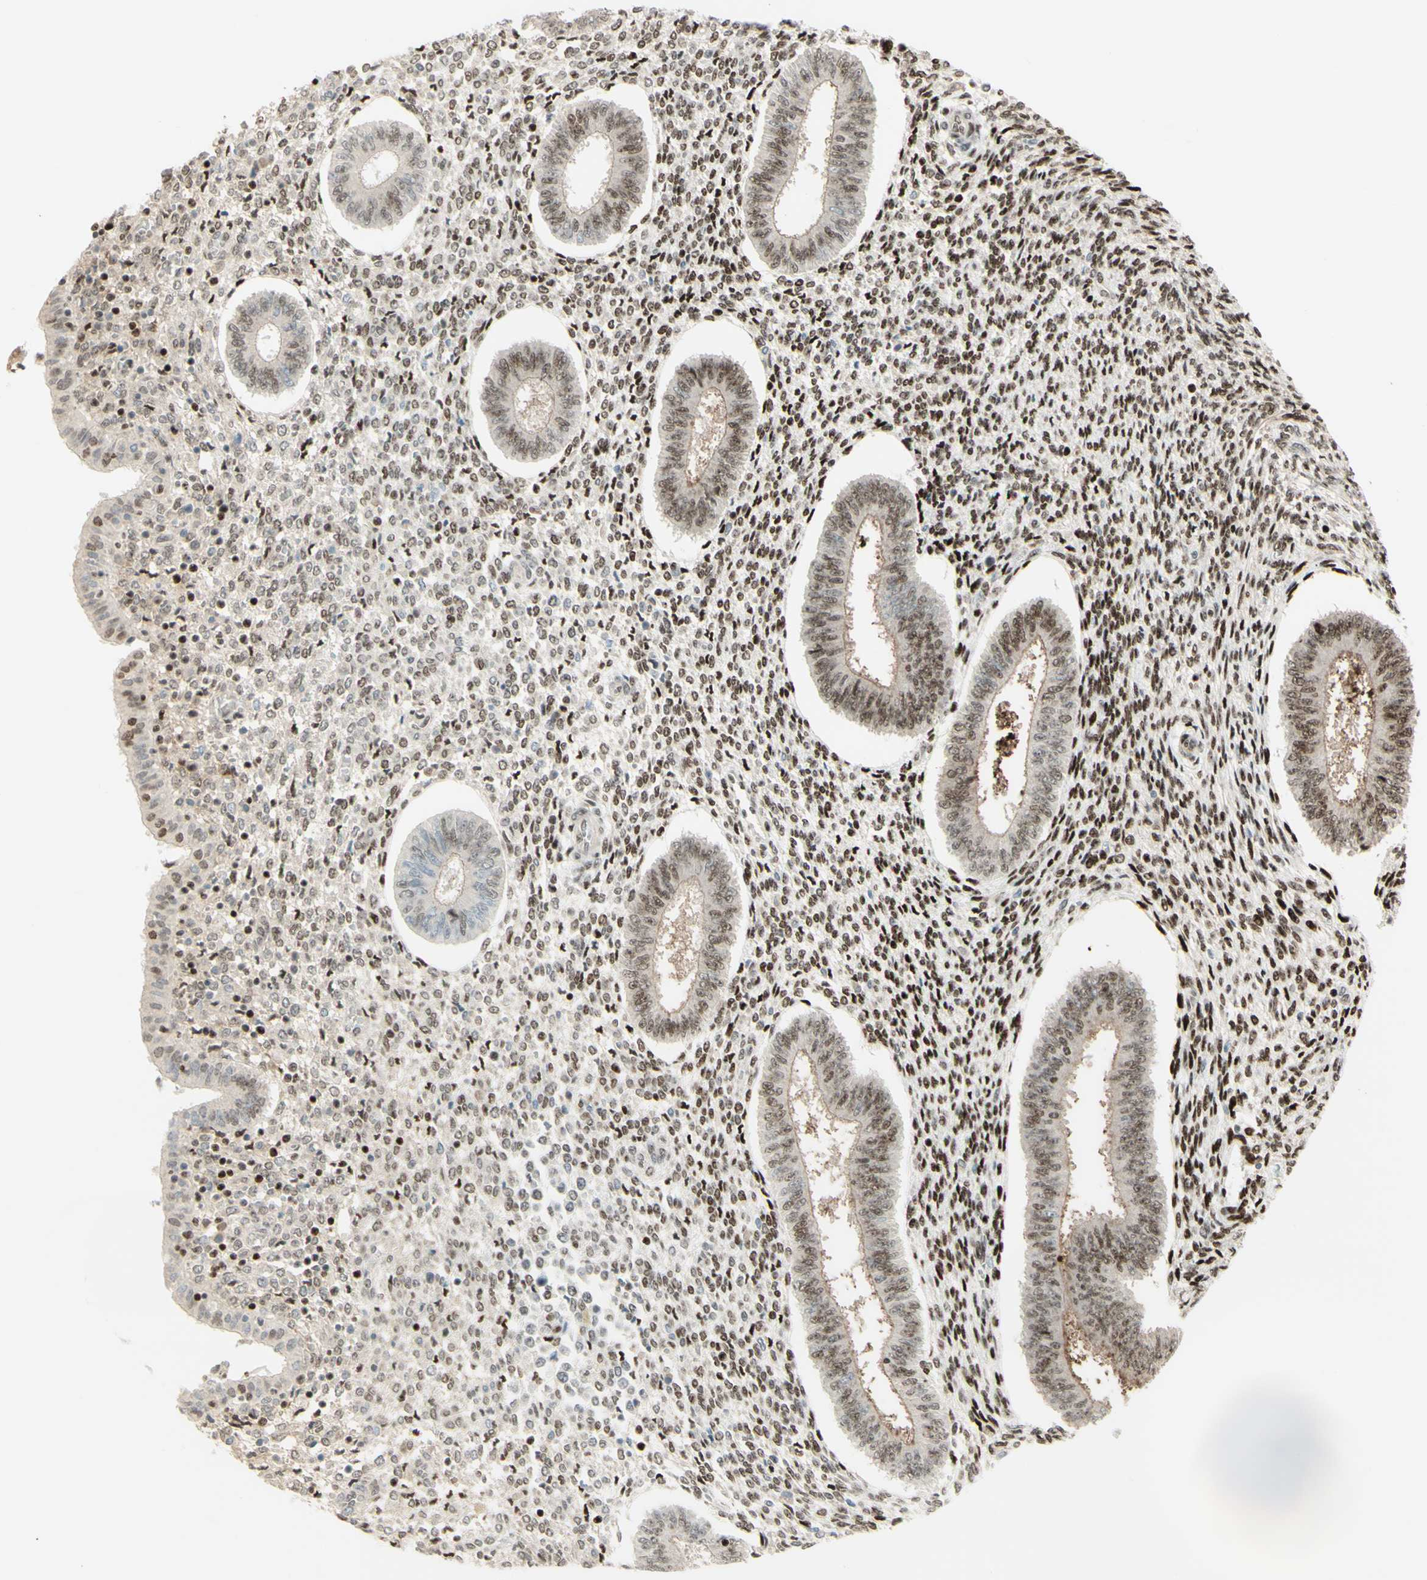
{"staining": {"intensity": "strong", "quantity": "25%-75%", "location": "nuclear"}, "tissue": "endometrium", "cell_type": "Cells in endometrial stroma", "image_type": "normal", "snomed": [{"axis": "morphology", "description": "Normal tissue, NOS"}, {"axis": "topography", "description": "Endometrium"}], "caption": "Benign endometrium reveals strong nuclear expression in approximately 25%-75% of cells in endometrial stroma (Brightfield microscopy of DAB IHC at high magnification)..", "gene": "CDKL5", "patient": {"sex": "female", "age": 35}}